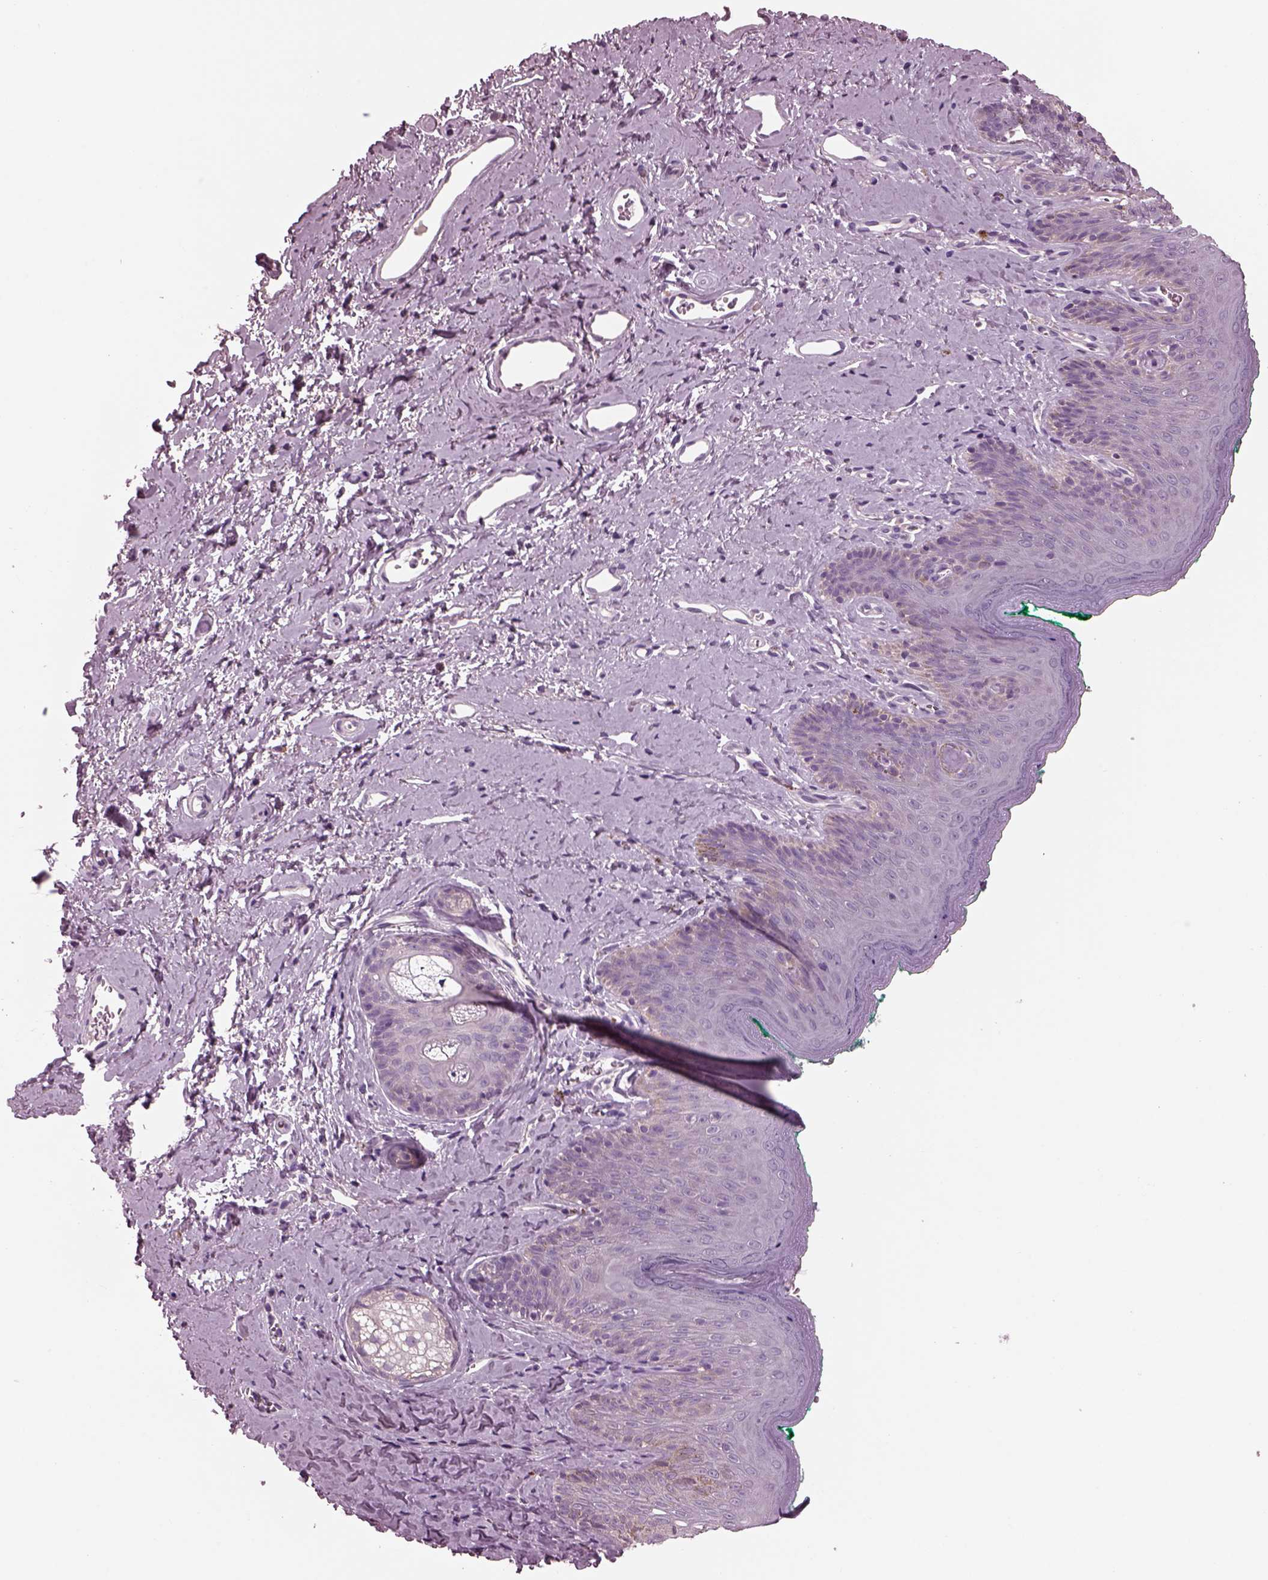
{"staining": {"intensity": "weak", "quantity": "<25%", "location": "cytoplasmic/membranous"}, "tissue": "skin", "cell_type": "Epidermal cells", "image_type": "normal", "snomed": [{"axis": "morphology", "description": "Normal tissue, NOS"}, {"axis": "topography", "description": "Vulva"}], "caption": "High magnification brightfield microscopy of unremarkable skin stained with DAB (3,3'-diaminobenzidine) (brown) and counterstained with hematoxylin (blue): epidermal cells show no significant staining. Brightfield microscopy of IHC stained with DAB (3,3'-diaminobenzidine) (brown) and hematoxylin (blue), captured at high magnification.", "gene": "AP4M1", "patient": {"sex": "female", "age": 66}}